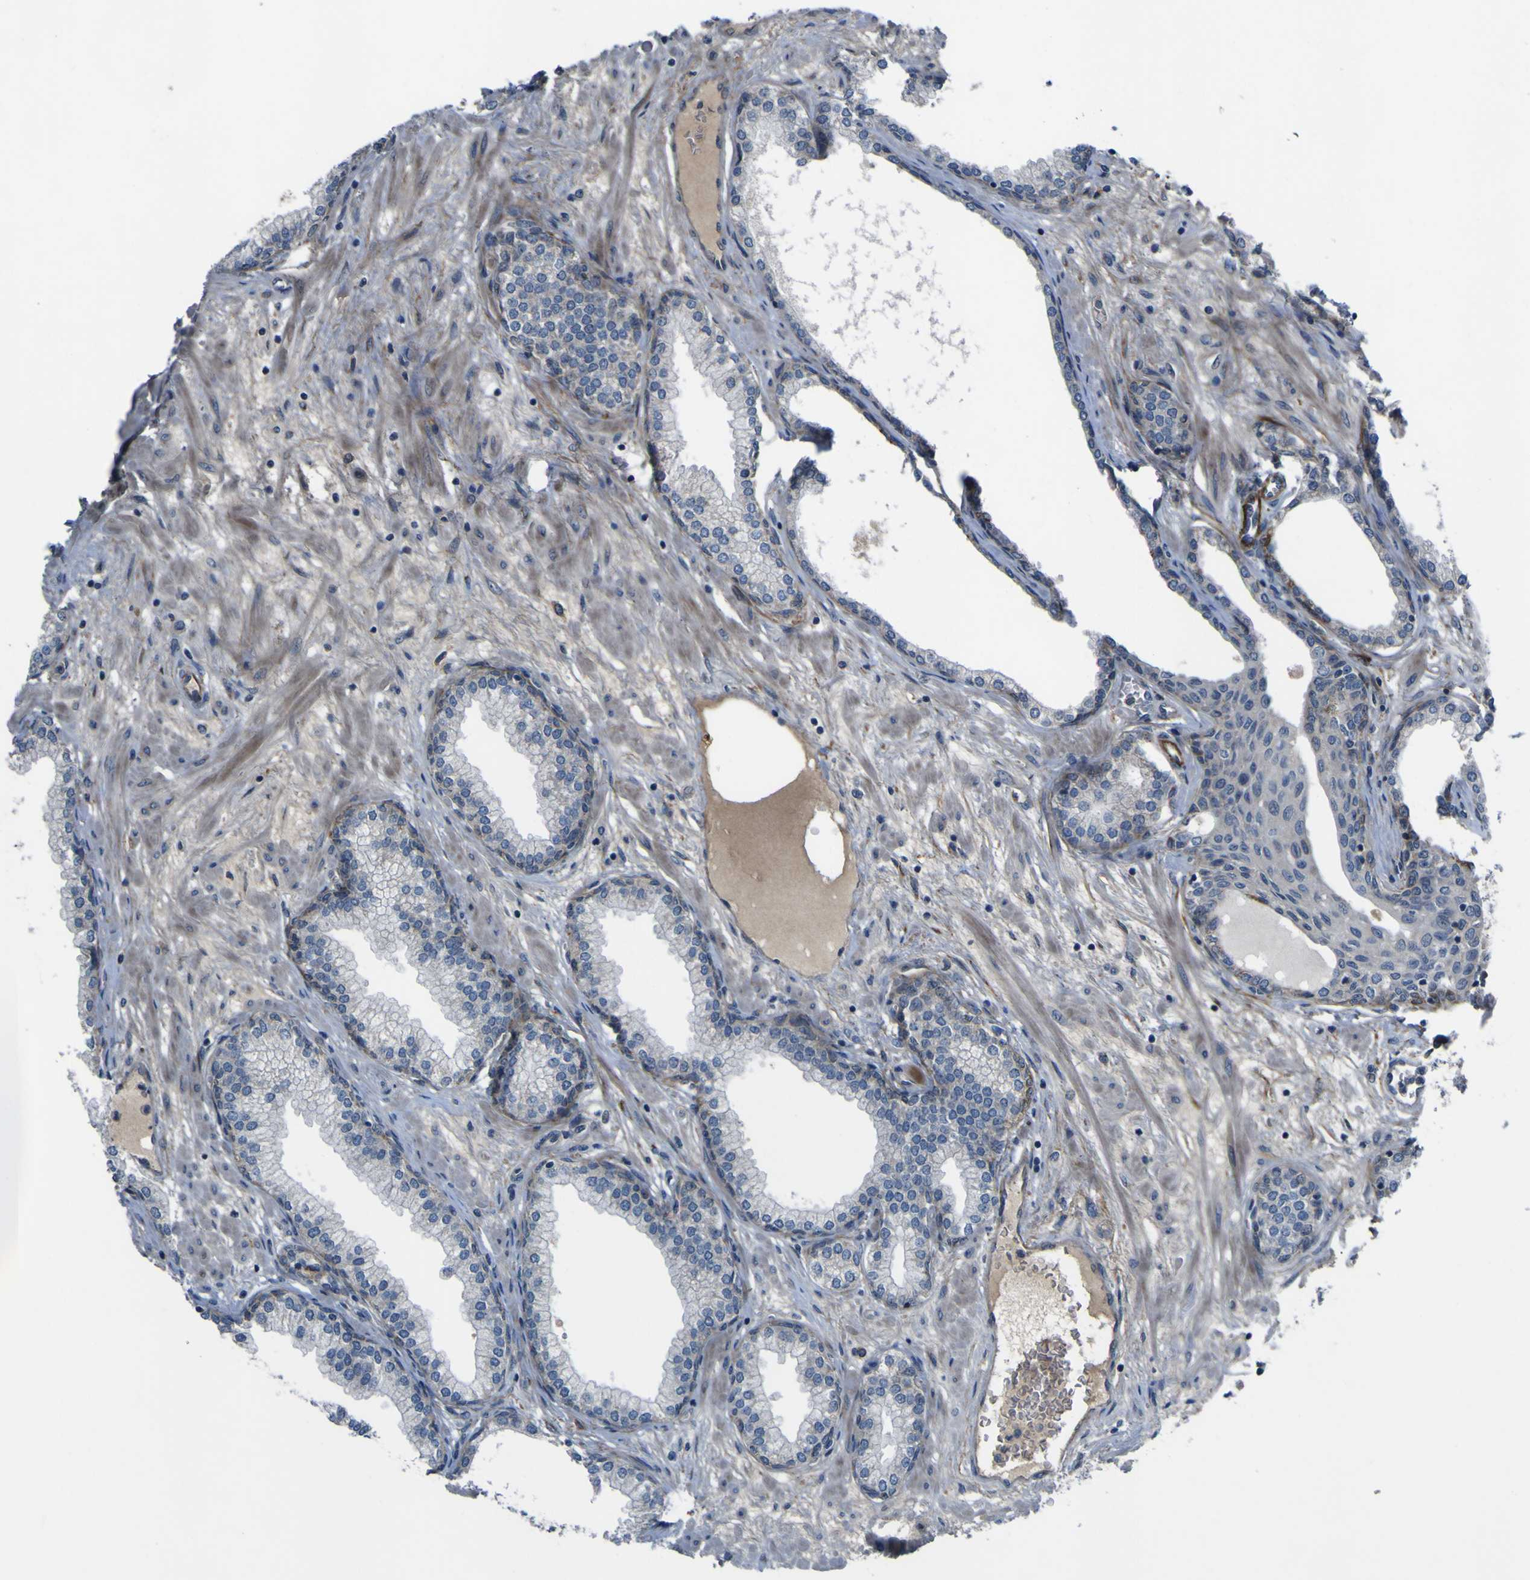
{"staining": {"intensity": "strong", "quantity": "25%-75%", "location": "cytoplasmic/membranous"}, "tissue": "prostate", "cell_type": "Glandular cells", "image_type": "normal", "snomed": [{"axis": "morphology", "description": "Normal tissue, NOS"}, {"axis": "morphology", "description": "Urothelial carcinoma, Low grade"}, {"axis": "topography", "description": "Urinary bladder"}, {"axis": "topography", "description": "Prostate"}], "caption": "Immunohistochemical staining of unremarkable human prostate displays strong cytoplasmic/membranous protein staining in approximately 25%-75% of glandular cells. The protein is shown in brown color, while the nuclei are stained blue.", "gene": "GPLD1", "patient": {"sex": "male", "age": 60}}